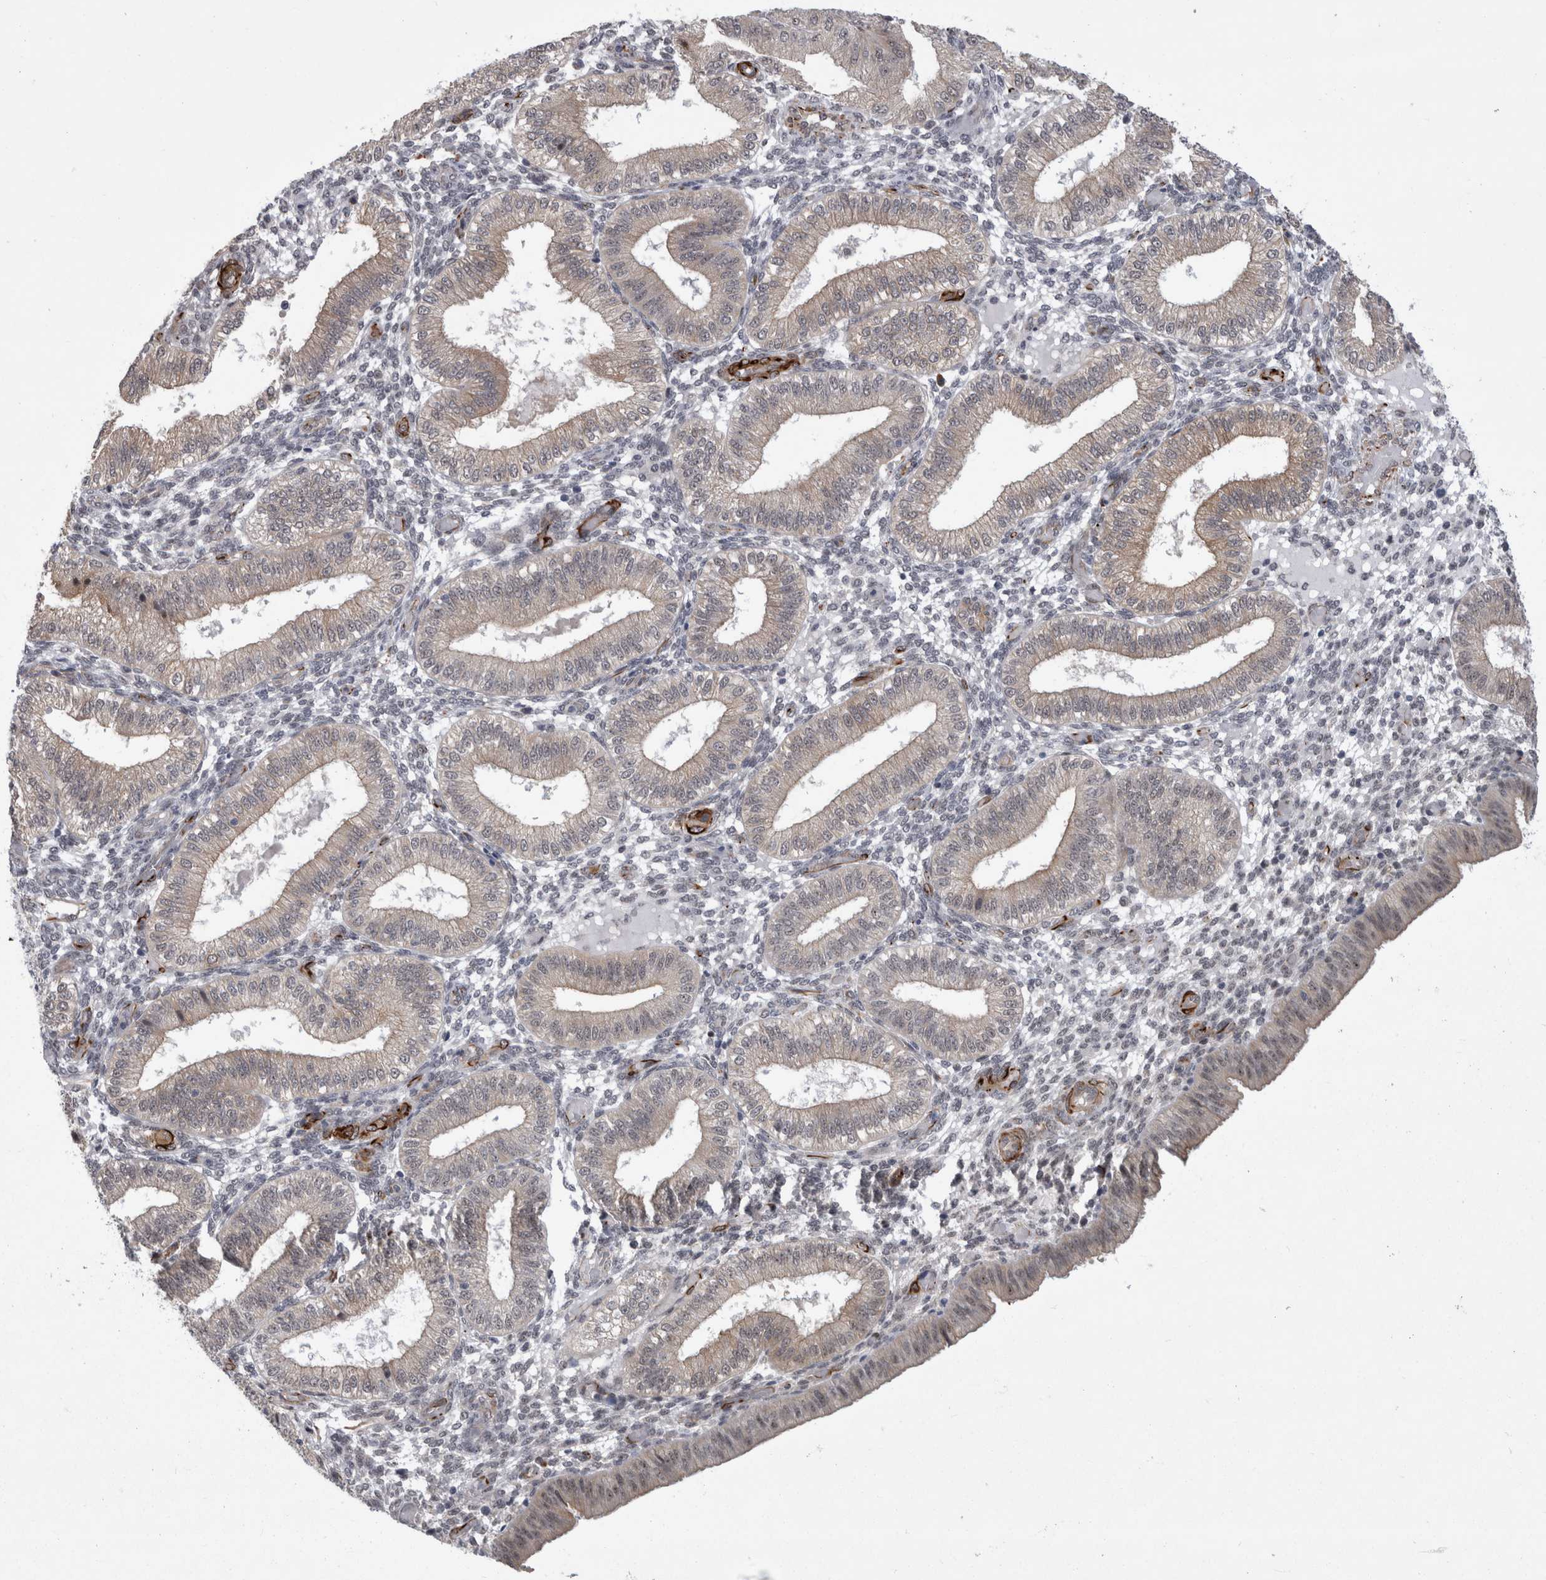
{"staining": {"intensity": "negative", "quantity": "none", "location": "none"}, "tissue": "endometrium", "cell_type": "Cells in endometrial stroma", "image_type": "normal", "snomed": [{"axis": "morphology", "description": "Normal tissue, NOS"}, {"axis": "topography", "description": "Endometrium"}], "caption": "Human endometrium stained for a protein using immunohistochemistry demonstrates no staining in cells in endometrial stroma.", "gene": "FAM83H", "patient": {"sex": "female", "age": 39}}